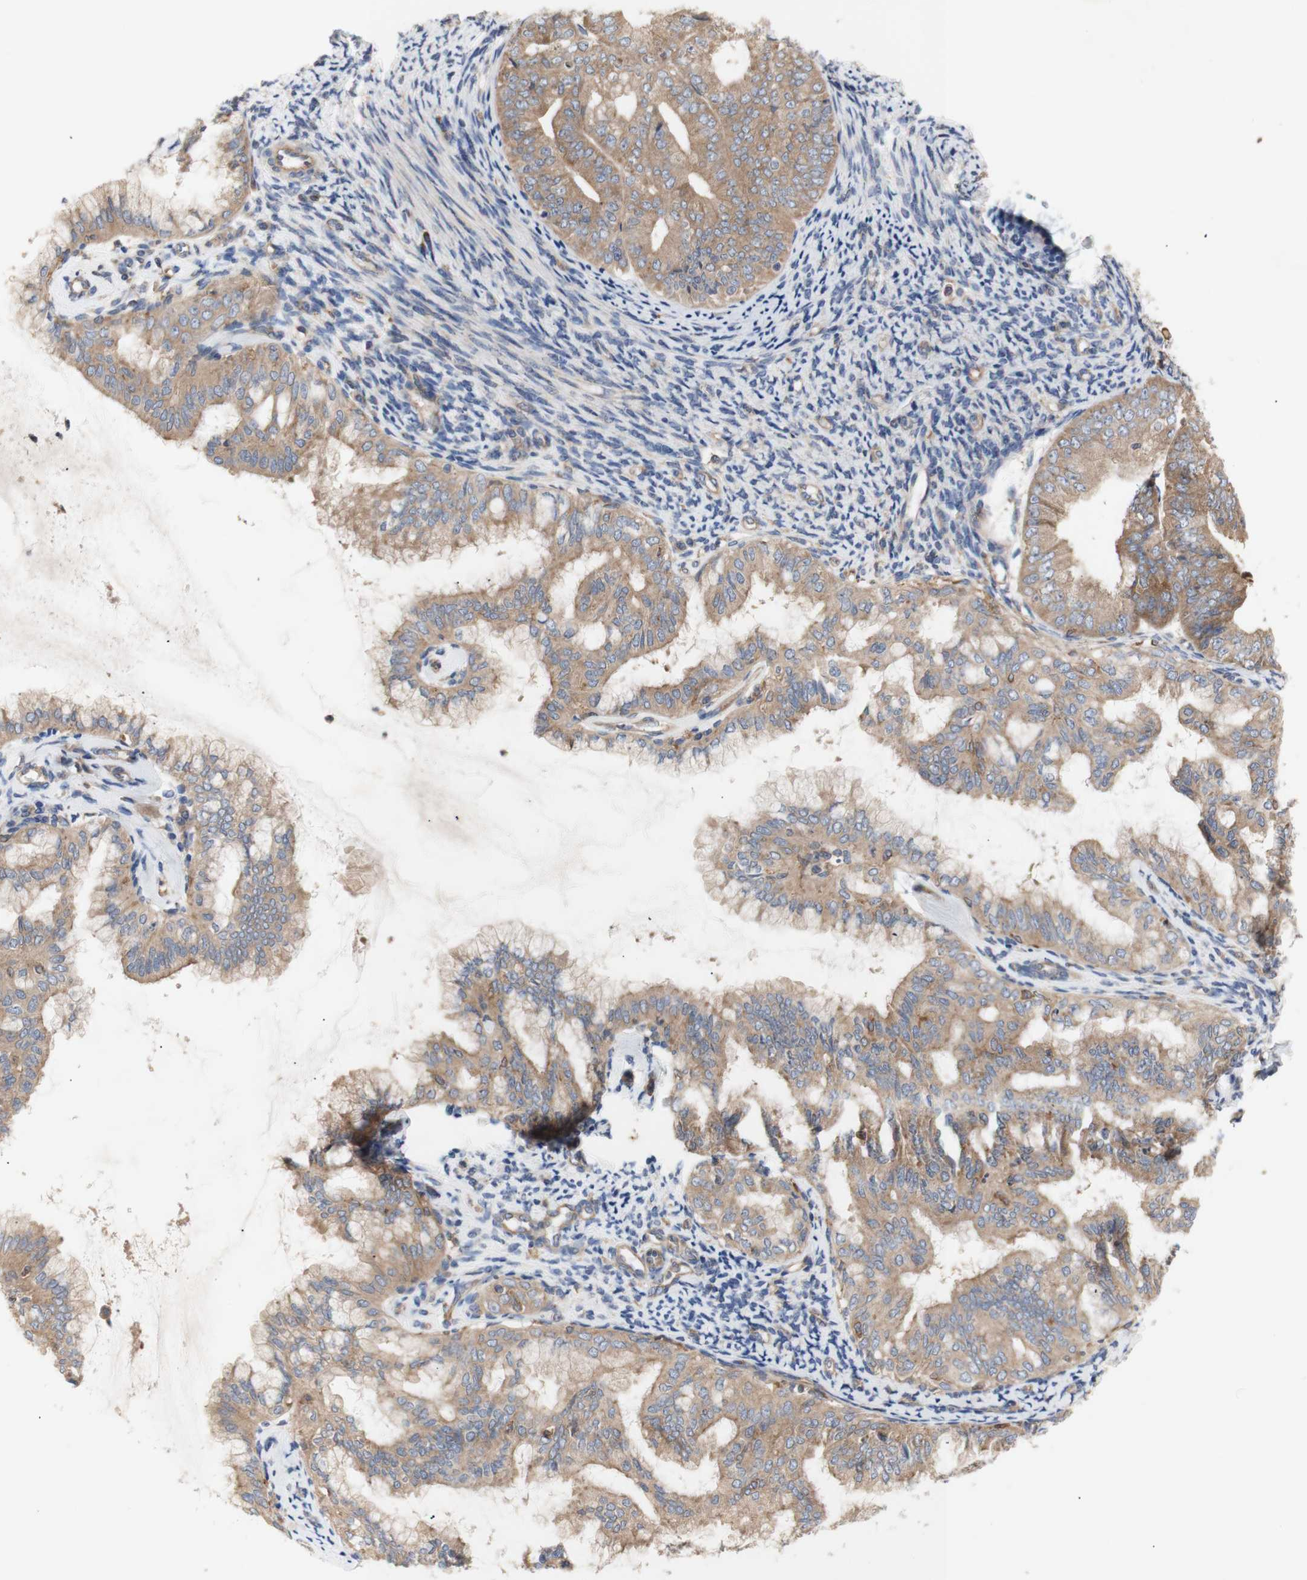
{"staining": {"intensity": "moderate", "quantity": ">75%", "location": "cytoplasmic/membranous"}, "tissue": "endometrial cancer", "cell_type": "Tumor cells", "image_type": "cancer", "snomed": [{"axis": "morphology", "description": "Adenocarcinoma, NOS"}, {"axis": "topography", "description": "Endometrium"}], "caption": "The immunohistochemical stain shows moderate cytoplasmic/membranous expression in tumor cells of endometrial adenocarcinoma tissue.", "gene": "IKBKG", "patient": {"sex": "female", "age": 63}}